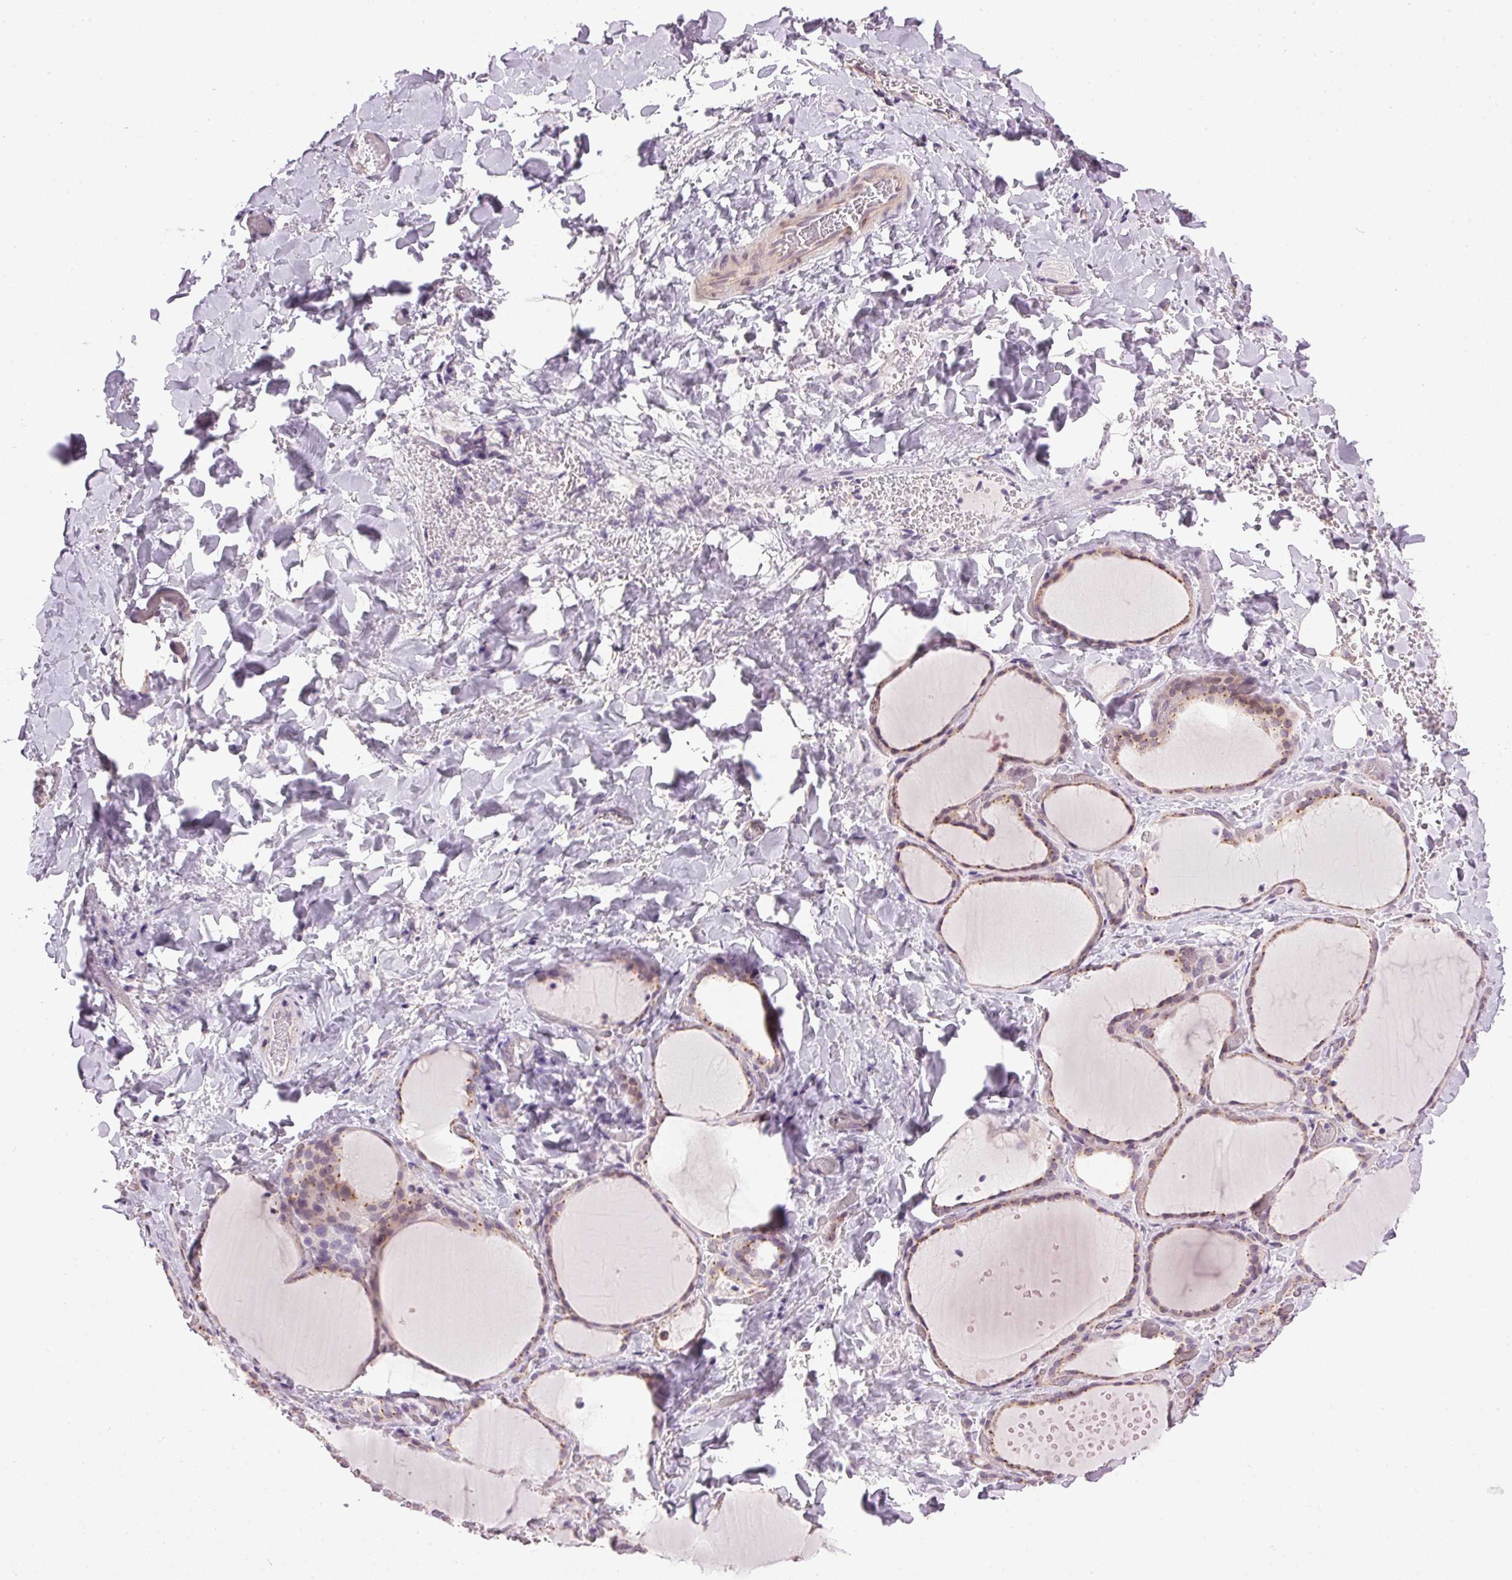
{"staining": {"intensity": "weak", "quantity": "25%-75%", "location": "cytoplasmic/membranous"}, "tissue": "thyroid gland", "cell_type": "Glandular cells", "image_type": "normal", "snomed": [{"axis": "morphology", "description": "Normal tissue, NOS"}, {"axis": "topography", "description": "Thyroid gland"}], "caption": "IHC (DAB (3,3'-diaminobenzidine)) staining of benign human thyroid gland reveals weak cytoplasmic/membranous protein positivity in about 25%-75% of glandular cells. (Brightfield microscopy of DAB IHC at high magnification).", "gene": "GOLPH3", "patient": {"sex": "female", "age": 36}}